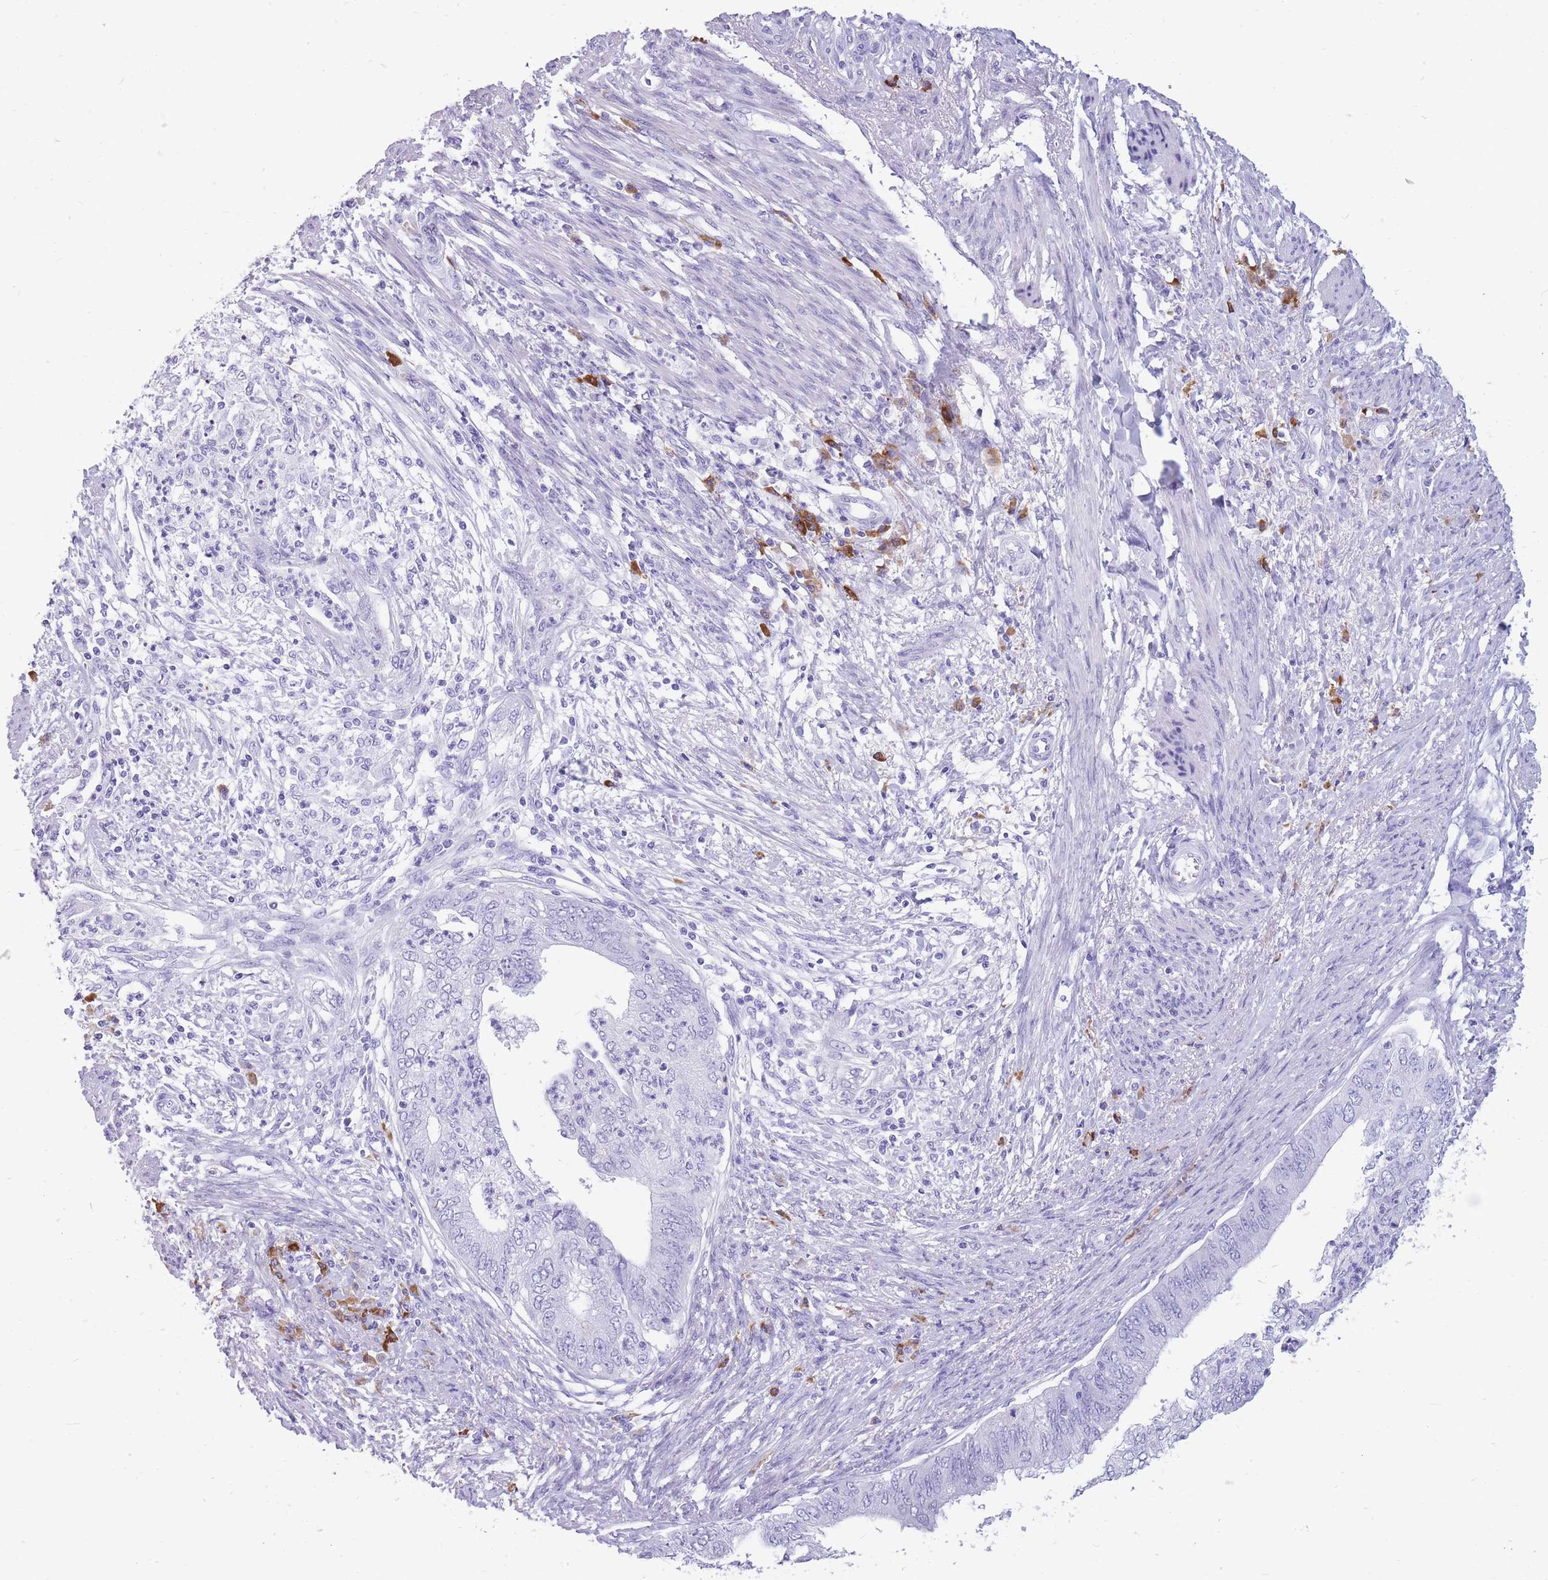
{"staining": {"intensity": "negative", "quantity": "none", "location": "none"}, "tissue": "endometrial cancer", "cell_type": "Tumor cells", "image_type": "cancer", "snomed": [{"axis": "morphology", "description": "Adenocarcinoma, NOS"}, {"axis": "topography", "description": "Endometrium"}], "caption": "Immunohistochemistry (IHC) histopathology image of human adenocarcinoma (endometrial) stained for a protein (brown), which displays no staining in tumor cells.", "gene": "ZFP37", "patient": {"sex": "female", "age": 68}}